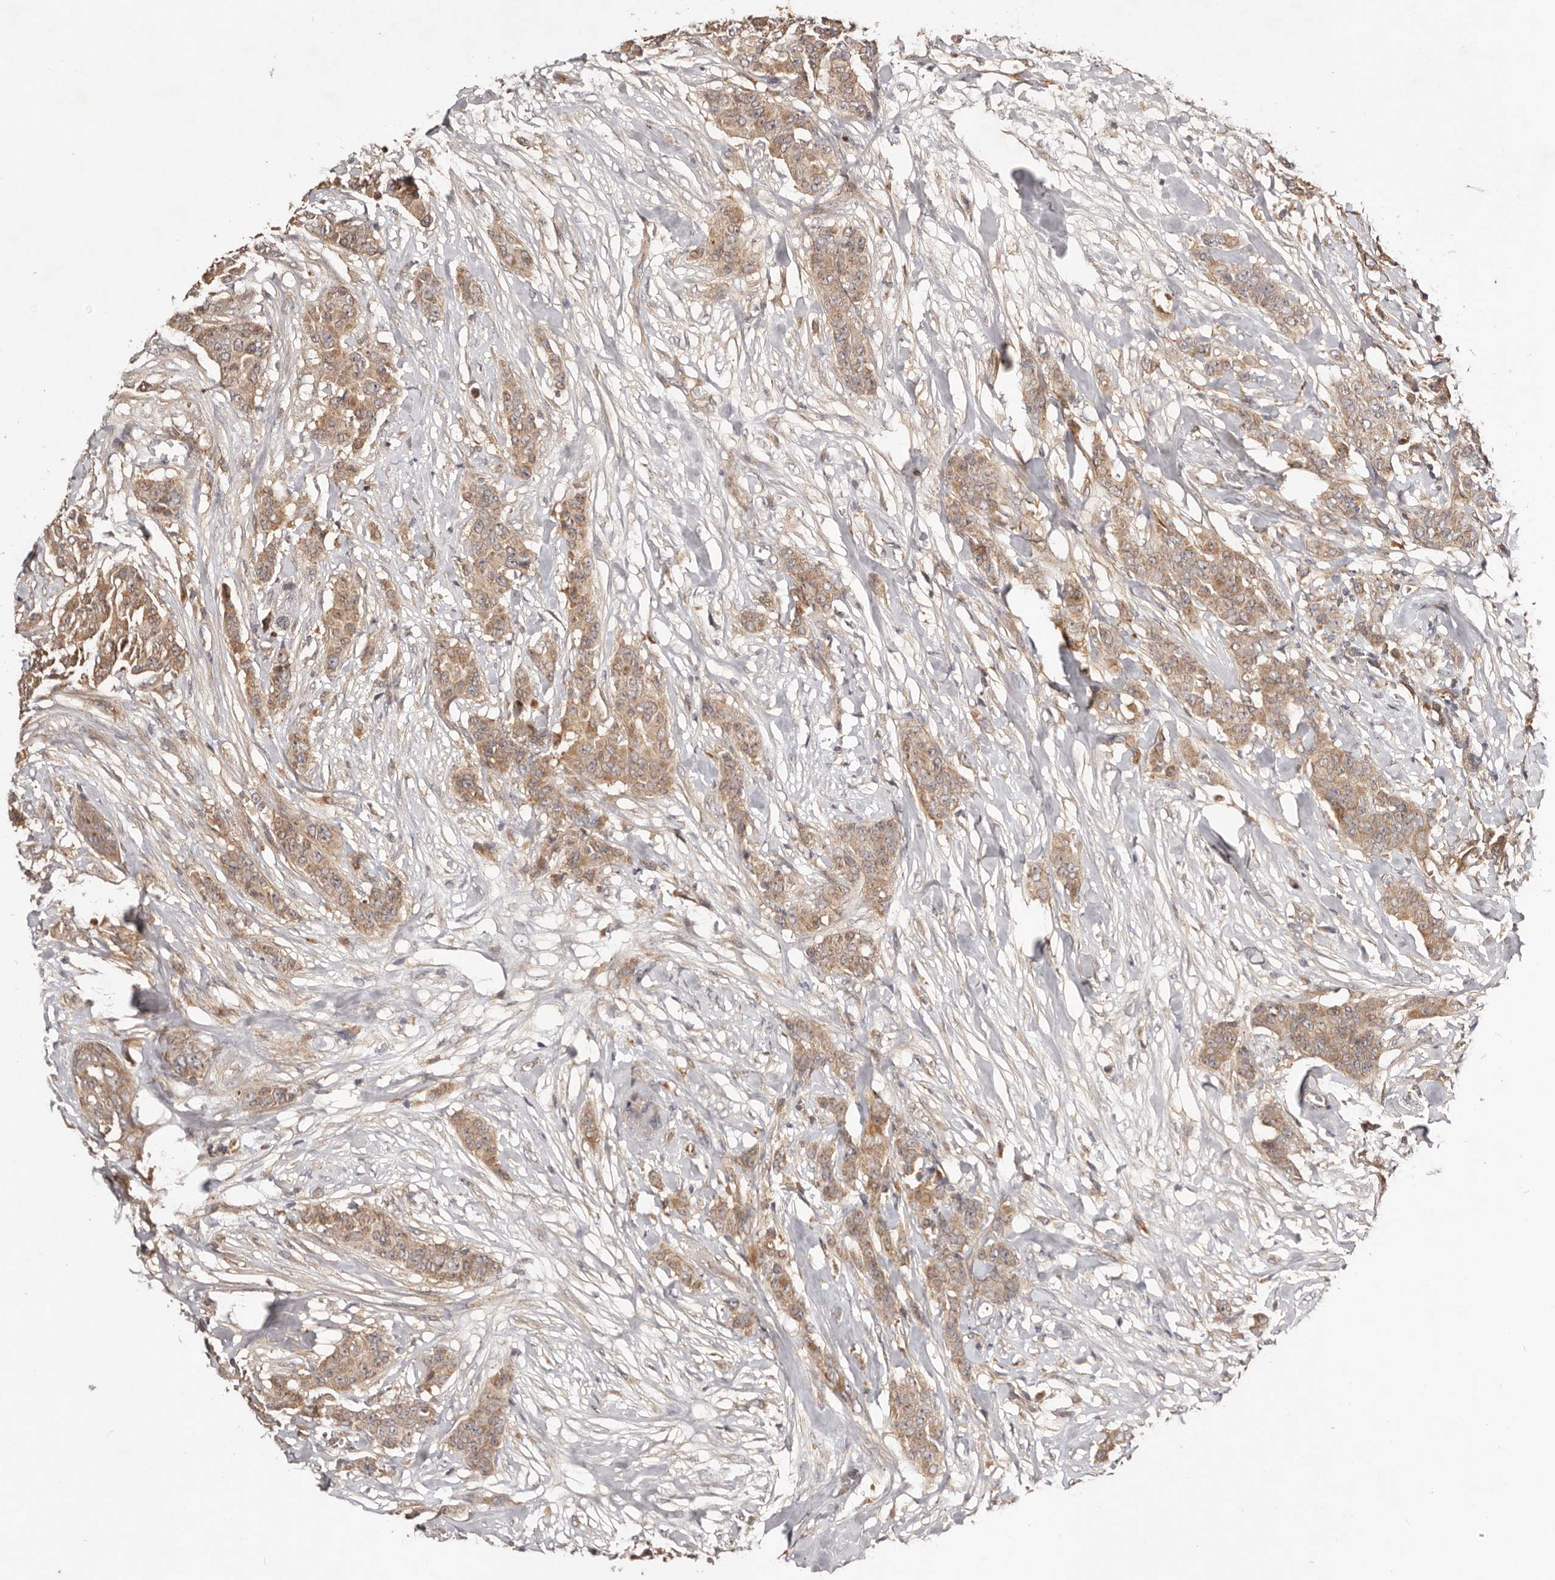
{"staining": {"intensity": "moderate", "quantity": ">75%", "location": "cytoplasmic/membranous"}, "tissue": "breast cancer", "cell_type": "Tumor cells", "image_type": "cancer", "snomed": [{"axis": "morphology", "description": "Duct carcinoma"}, {"axis": "topography", "description": "Breast"}], "caption": "The micrograph demonstrates immunohistochemical staining of infiltrating ductal carcinoma (breast). There is moderate cytoplasmic/membranous positivity is appreciated in approximately >75% of tumor cells. (Stains: DAB in brown, nuclei in blue, Microscopy: brightfield microscopy at high magnification).", "gene": "PKIB", "patient": {"sex": "female", "age": 40}}